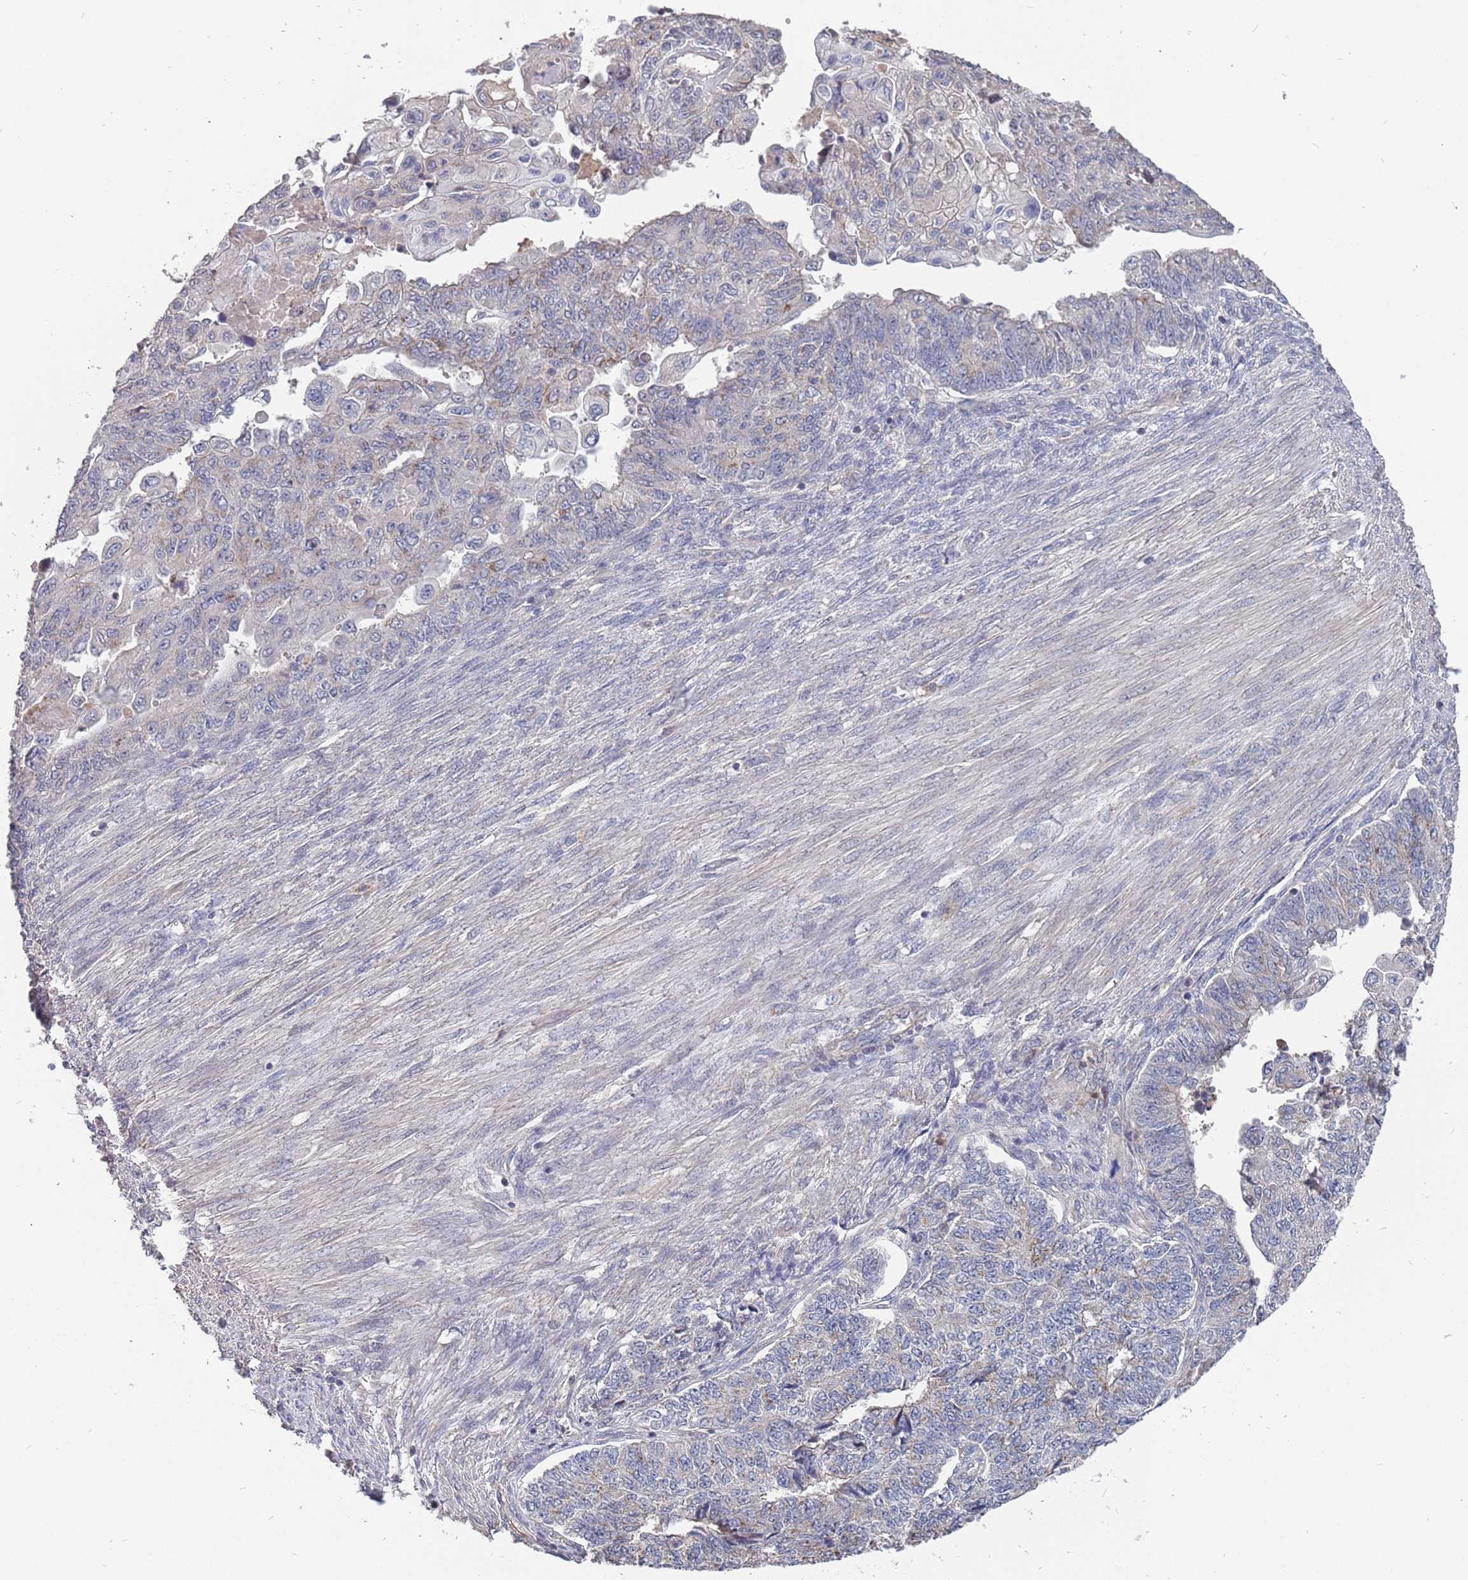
{"staining": {"intensity": "negative", "quantity": "none", "location": "none"}, "tissue": "endometrial cancer", "cell_type": "Tumor cells", "image_type": "cancer", "snomed": [{"axis": "morphology", "description": "Adenocarcinoma, NOS"}, {"axis": "topography", "description": "Endometrium"}], "caption": "Immunohistochemical staining of endometrial cancer (adenocarcinoma) shows no significant positivity in tumor cells. The staining was performed using DAB to visualize the protein expression in brown, while the nuclei were stained in blue with hematoxylin (Magnification: 20x).", "gene": "TCEANC2", "patient": {"sex": "female", "age": 32}}